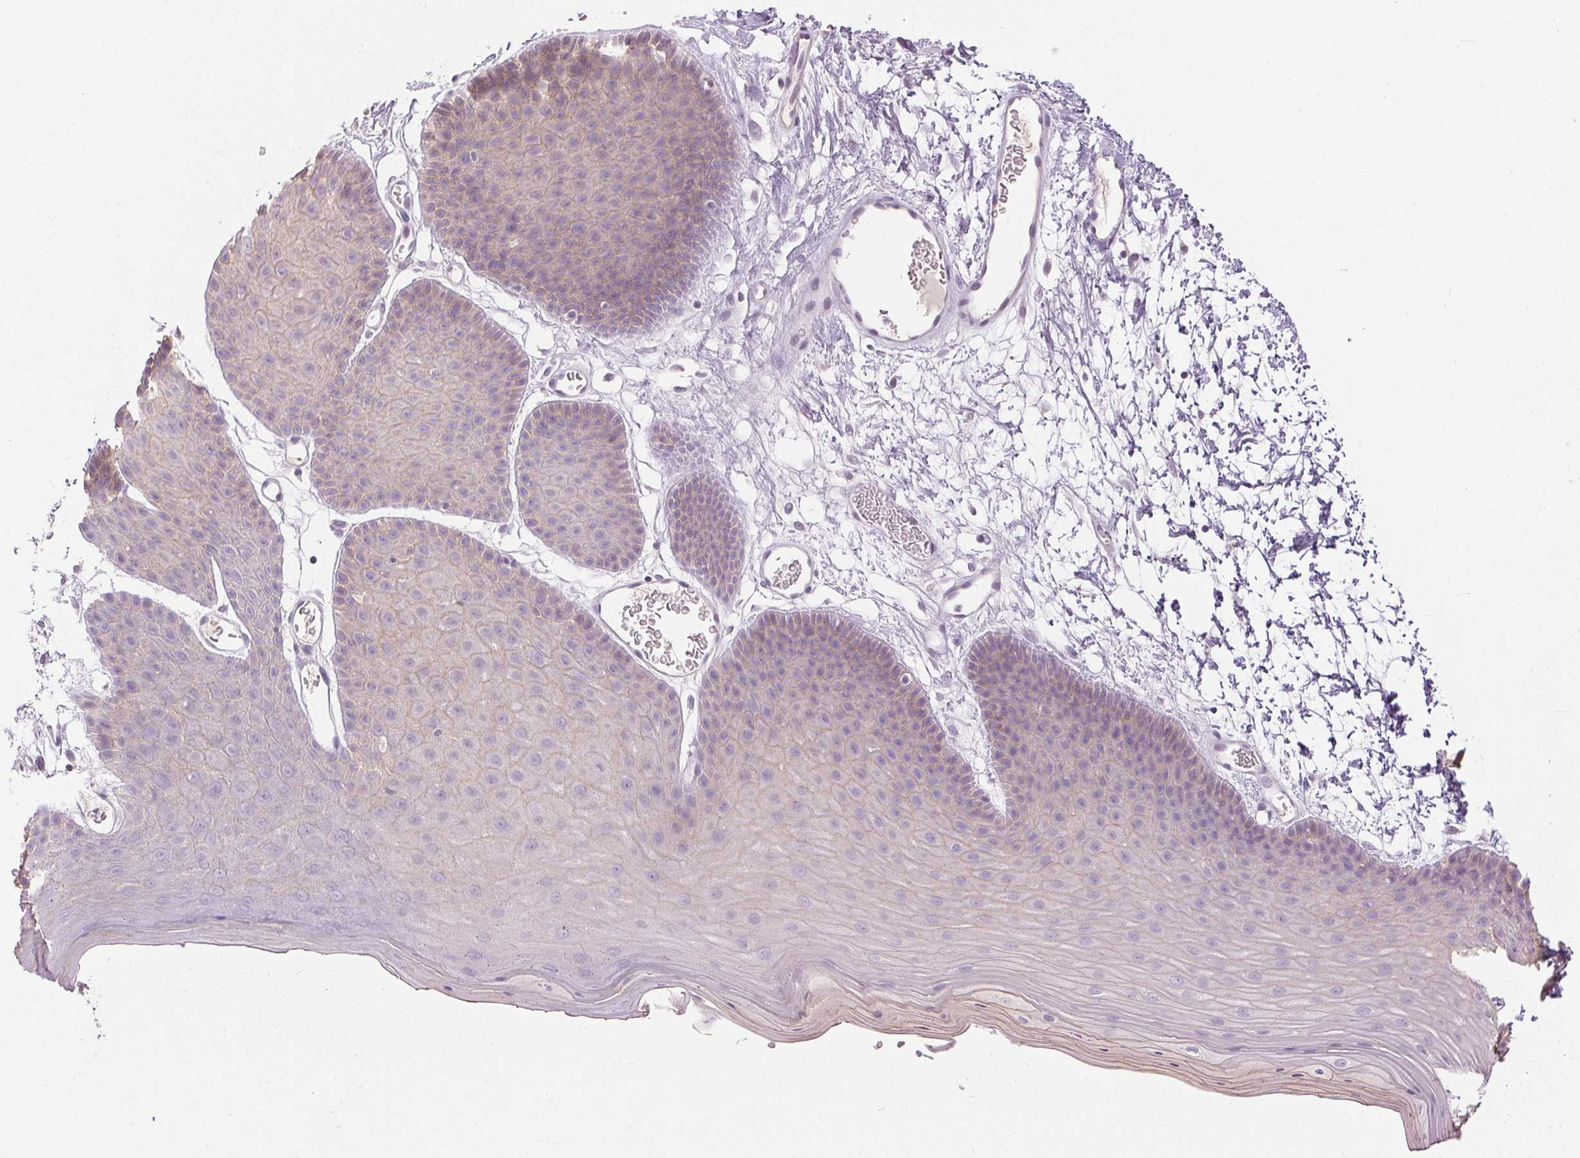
{"staining": {"intensity": "weak", "quantity": "<25%", "location": "cytoplasmic/membranous"}, "tissue": "skin", "cell_type": "Epidermal cells", "image_type": "normal", "snomed": [{"axis": "morphology", "description": "Normal tissue, NOS"}, {"axis": "topography", "description": "Anal"}], "caption": "High power microscopy micrograph of an IHC photomicrograph of normal skin, revealing no significant positivity in epidermal cells. (Stains: DAB immunohistochemistry (IHC) with hematoxylin counter stain, Microscopy: brightfield microscopy at high magnification).", "gene": "DSG3", "patient": {"sex": "male", "age": 53}}